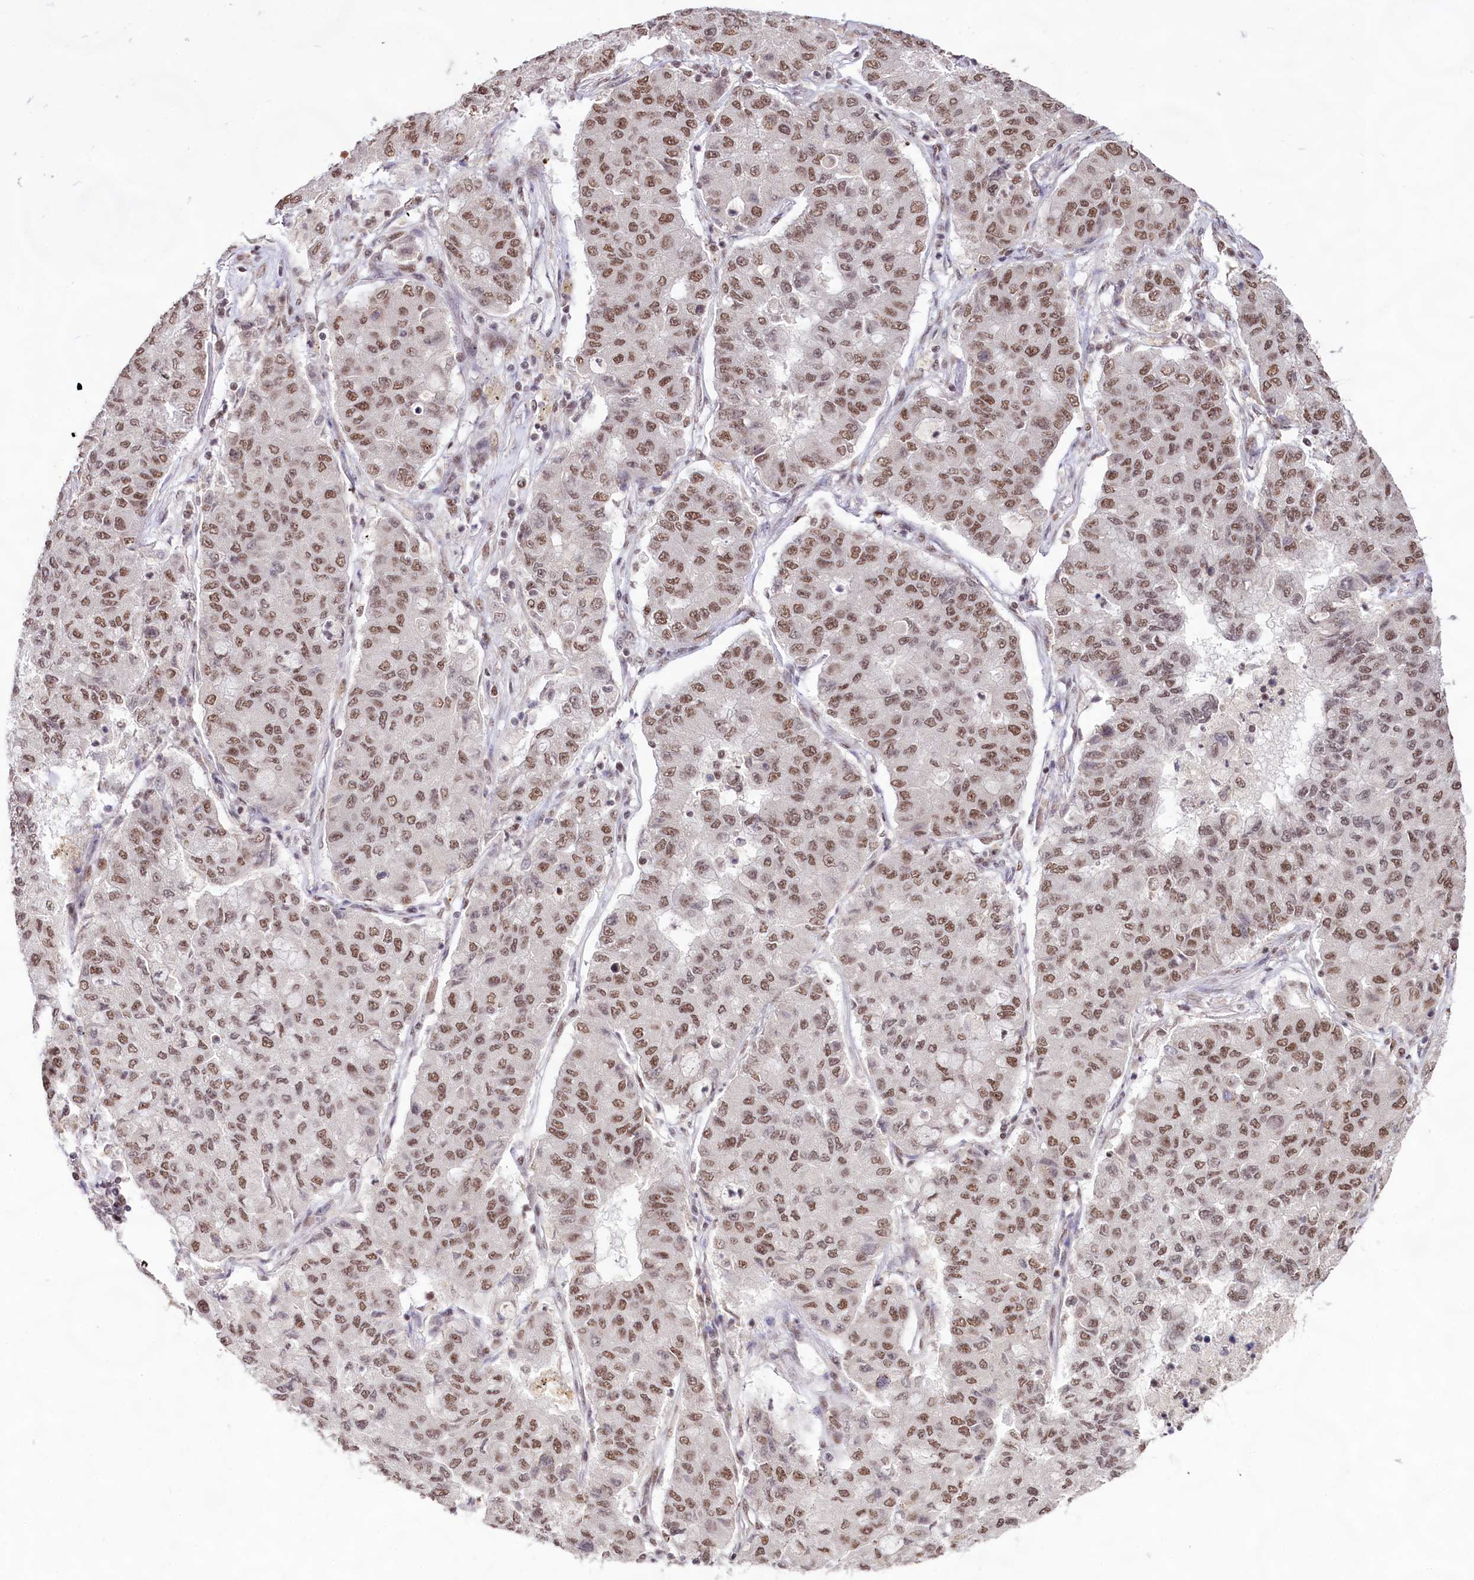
{"staining": {"intensity": "moderate", "quantity": ">75%", "location": "nuclear"}, "tissue": "lung cancer", "cell_type": "Tumor cells", "image_type": "cancer", "snomed": [{"axis": "morphology", "description": "Squamous cell carcinoma, NOS"}, {"axis": "topography", "description": "Lung"}], "caption": "Protein staining of lung cancer (squamous cell carcinoma) tissue shows moderate nuclear expression in approximately >75% of tumor cells.", "gene": "HIRA", "patient": {"sex": "male", "age": 74}}